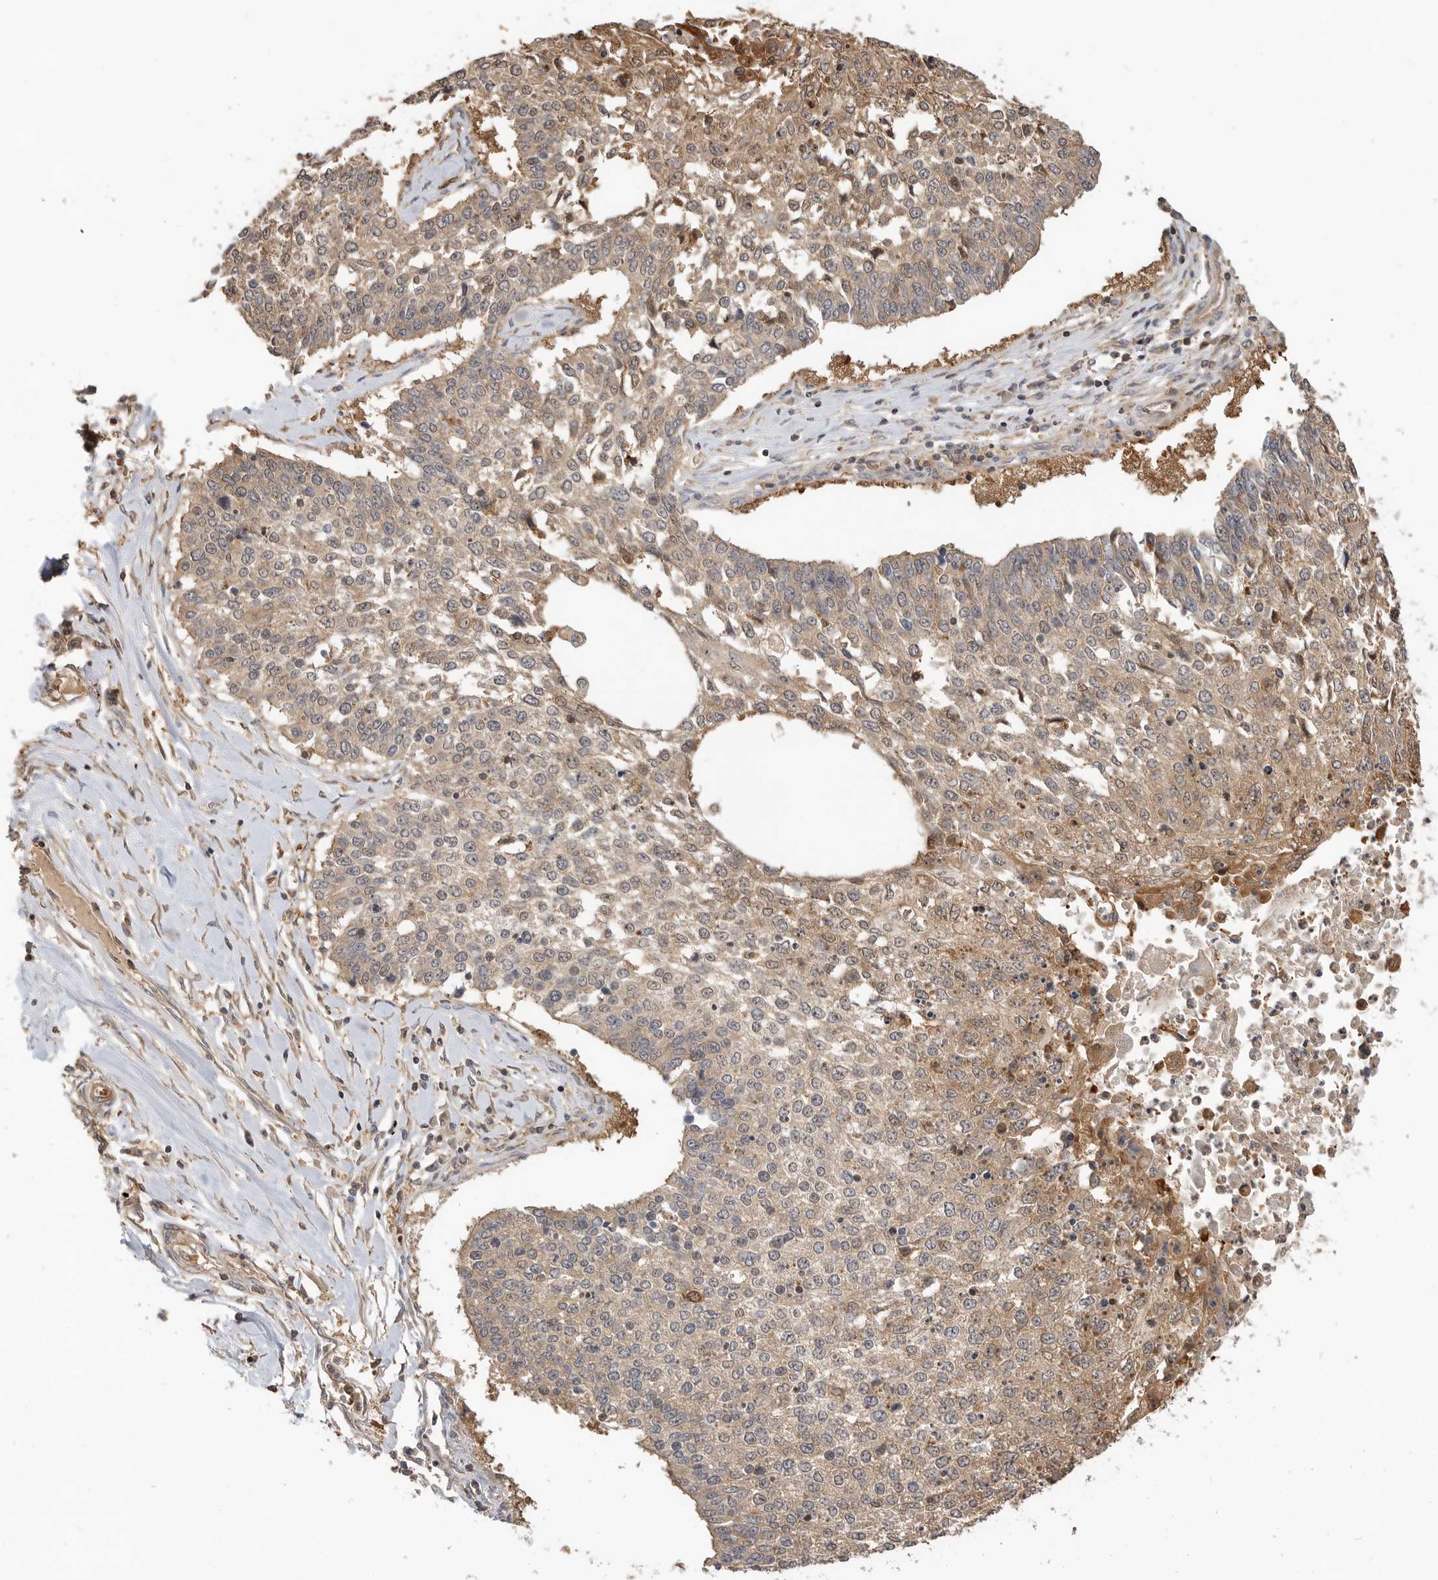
{"staining": {"intensity": "moderate", "quantity": "25%-75%", "location": "cytoplasmic/membranous"}, "tissue": "lung cancer", "cell_type": "Tumor cells", "image_type": "cancer", "snomed": [{"axis": "morphology", "description": "Normal tissue, NOS"}, {"axis": "morphology", "description": "Squamous cell carcinoma, NOS"}, {"axis": "topography", "description": "Cartilage tissue"}, {"axis": "topography", "description": "Bronchus"}, {"axis": "topography", "description": "Lung"}, {"axis": "topography", "description": "Peripheral nerve tissue"}], "caption": "This is an image of IHC staining of squamous cell carcinoma (lung), which shows moderate staining in the cytoplasmic/membranous of tumor cells.", "gene": "CLDN12", "patient": {"sex": "female", "age": 49}}